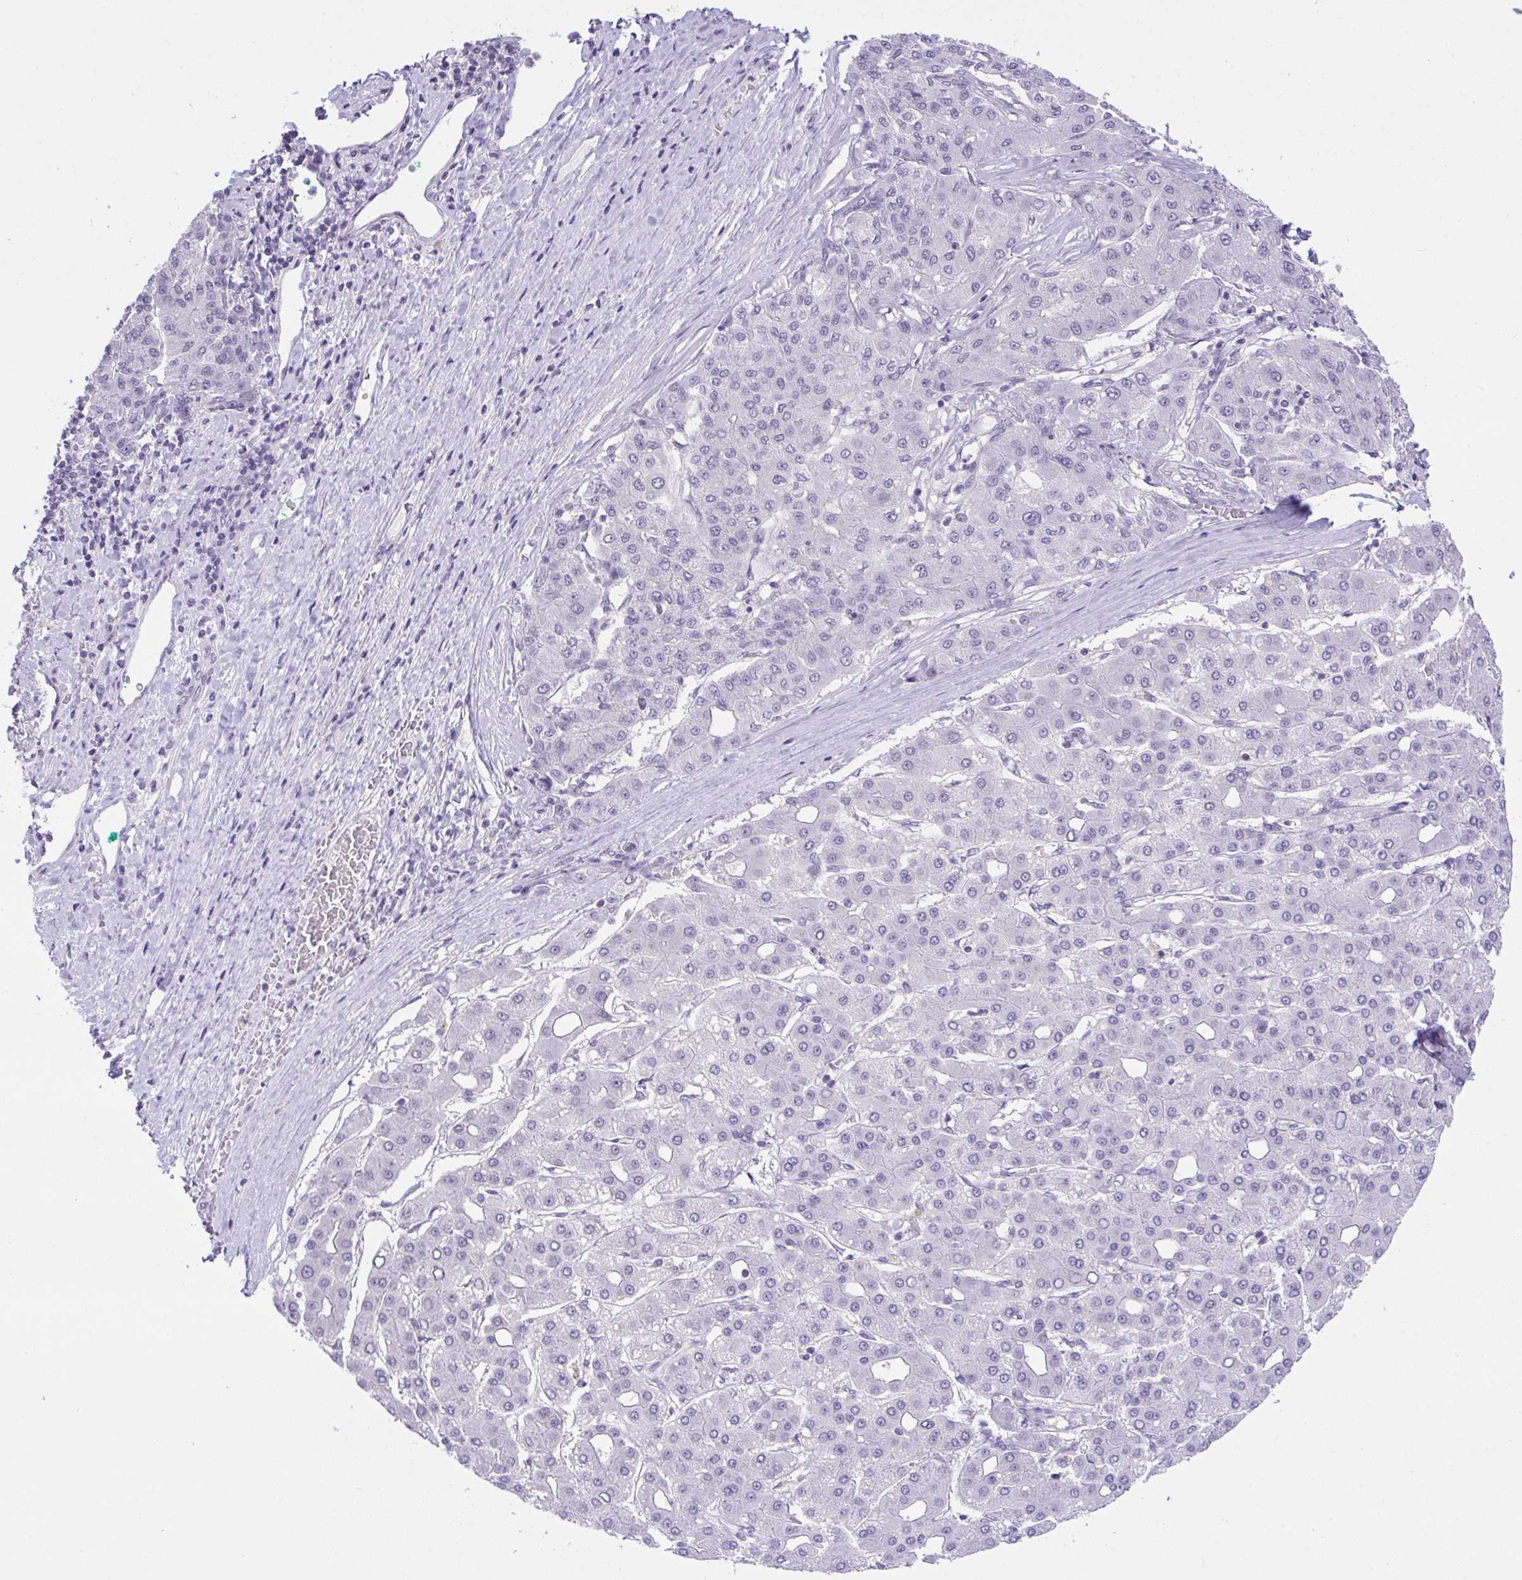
{"staining": {"intensity": "negative", "quantity": "none", "location": "none"}, "tissue": "liver cancer", "cell_type": "Tumor cells", "image_type": "cancer", "snomed": [{"axis": "morphology", "description": "Carcinoma, Hepatocellular, NOS"}, {"axis": "topography", "description": "Liver"}], "caption": "The immunohistochemistry (IHC) histopathology image has no significant expression in tumor cells of liver hepatocellular carcinoma tissue.", "gene": "ATP6V0D2", "patient": {"sex": "male", "age": 65}}